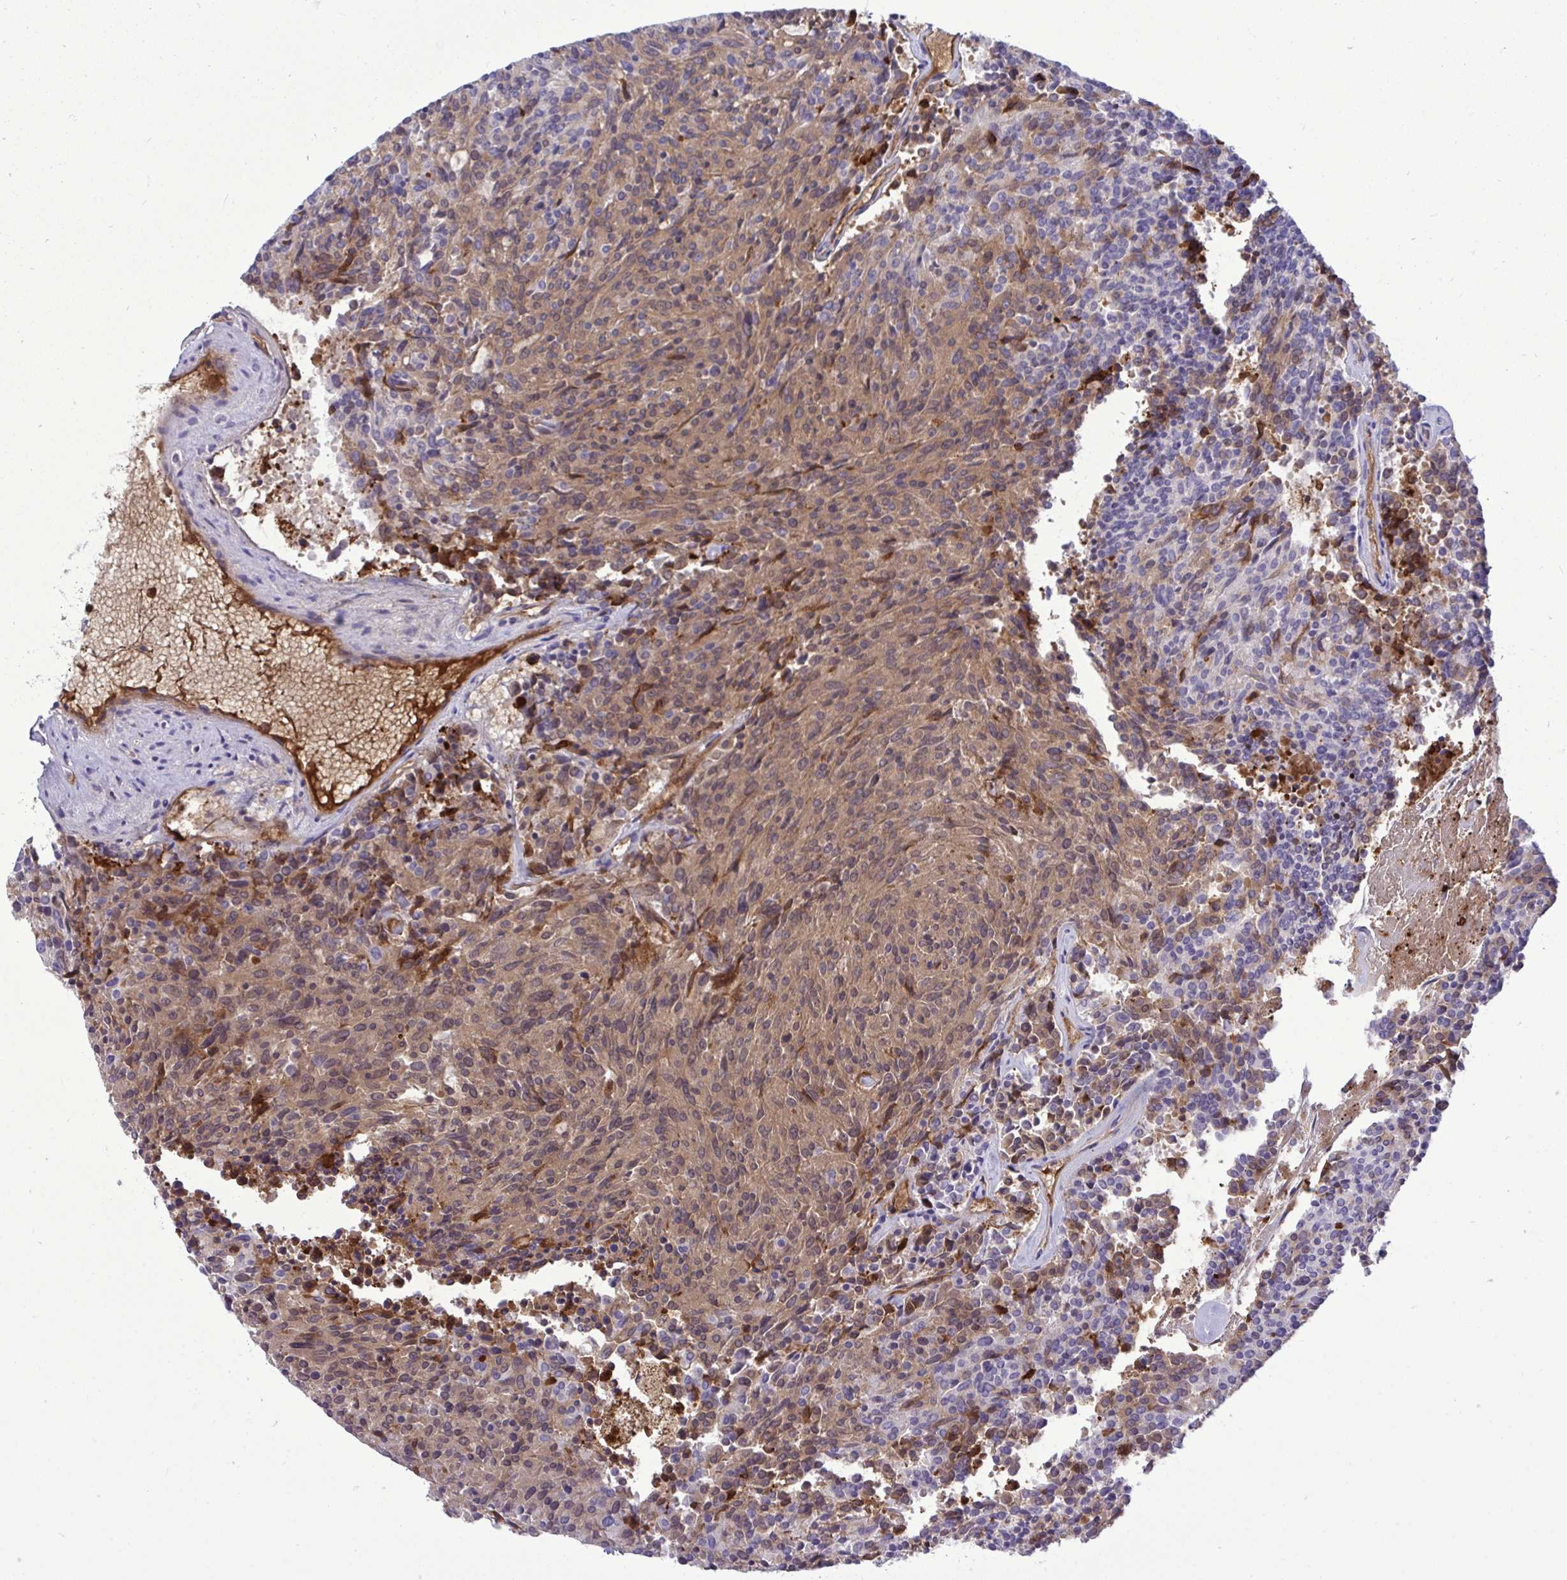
{"staining": {"intensity": "weak", "quantity": "25%-75%", "location": "cytoplasmic/membranous"}, "tissue": "carcinoid", "cell_type": "Tumor cells", "image_type": "cancer", "snomed": [{"axis": "morphology", "description": "Carcinoid, malignant, NOS"}, {"axis": "topography", "description": "Pancreas"}], "caption": "Carcinoid stained with immunohistochemistry (IHC) displays weak cytoplasmic/membranous positivity in approximately 25%-75% of tumor cells. The staining was performed using DAB (3,3'-diaminobenzidine) to visualize the protein expression in brown, while the nuclei were stained in blue with hematoxylin (Magnification: 20x).", "gene": "F2", "patient": {"sex": "female", "age": 54}}